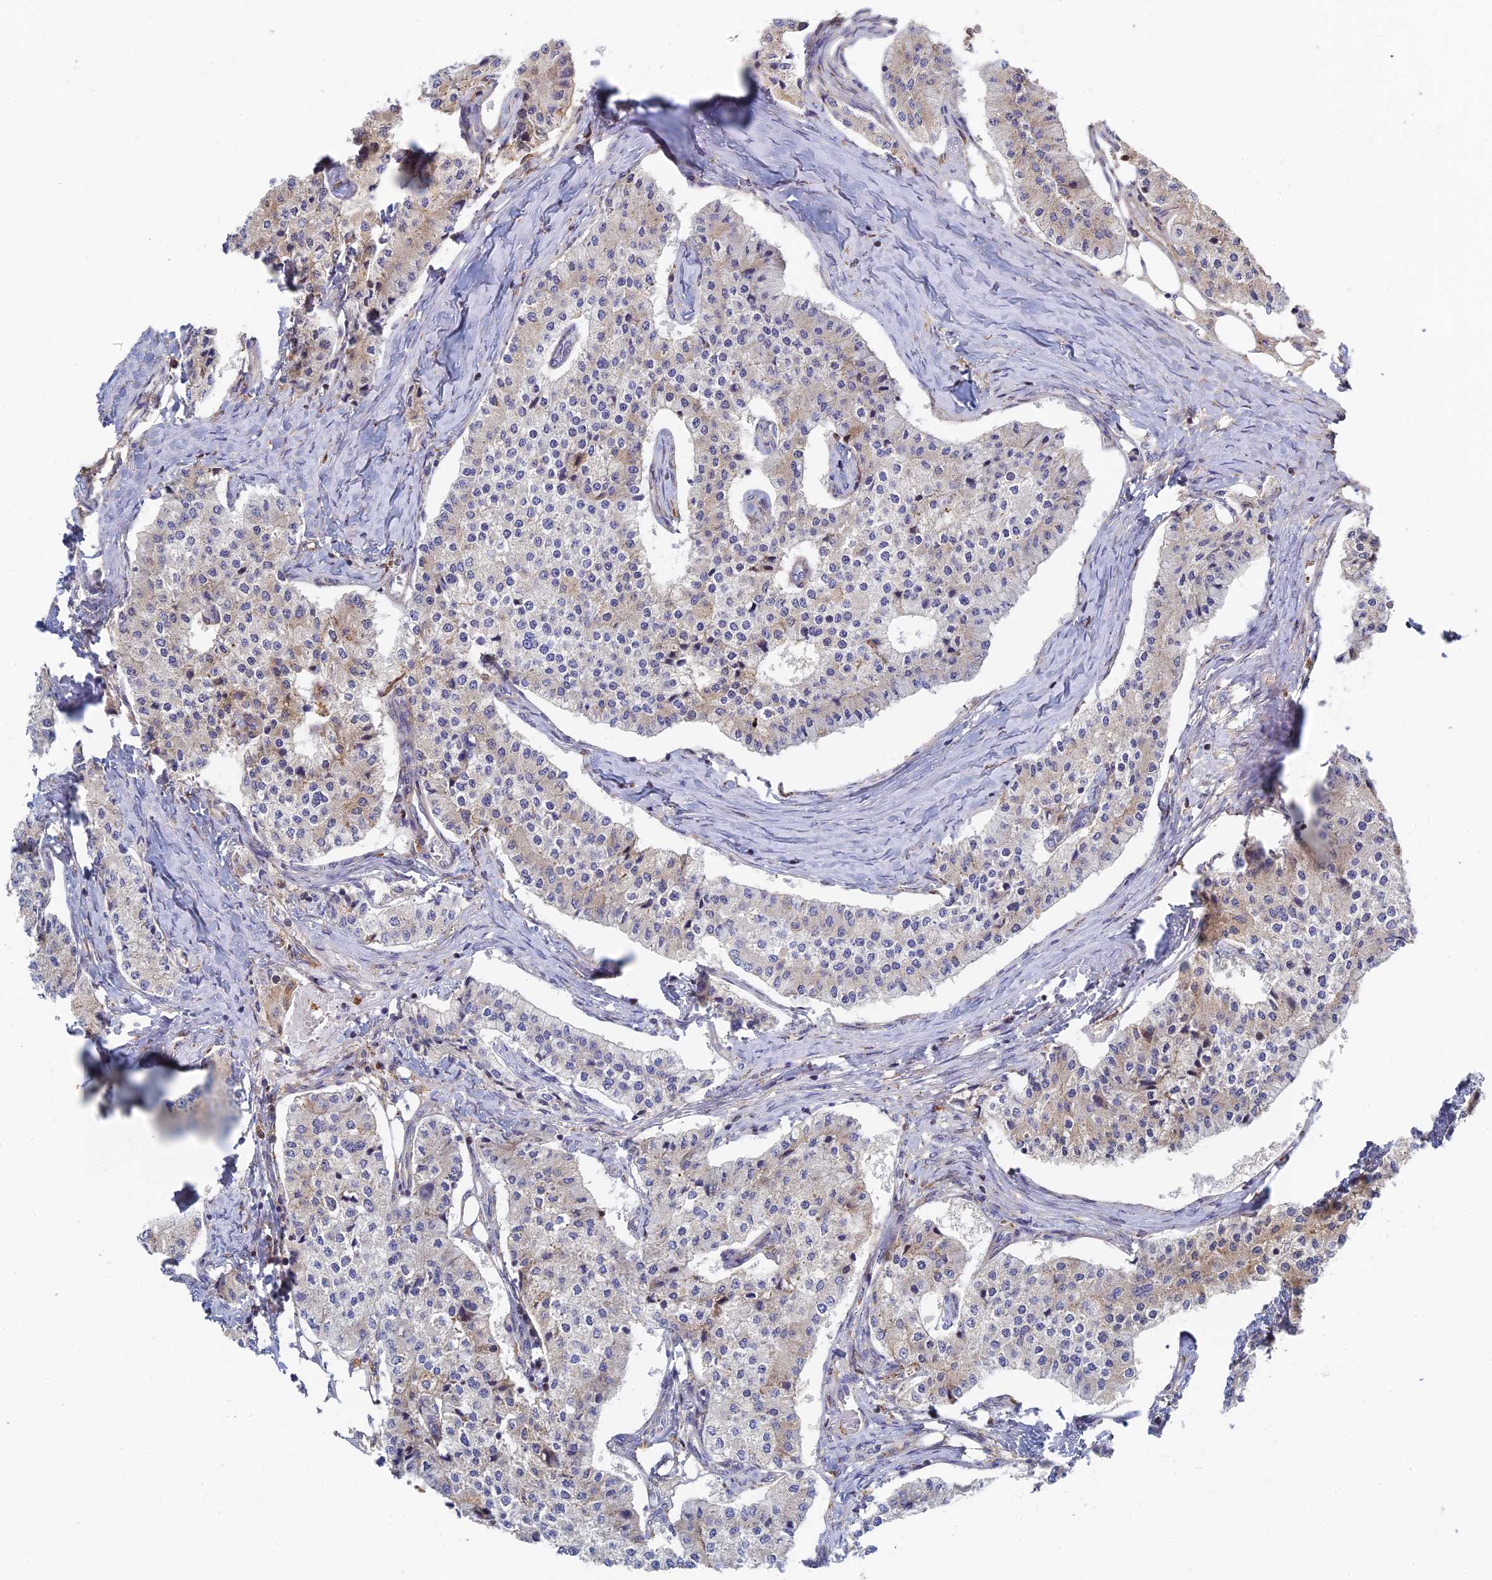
{"staining": {"intensity": "negative", "quantity": "none", "location": "none"}, "tissue": "carcinoid", "cell_type": "Tumor cells", "image_type": "cancer", "snomed": [{"axis": "morphology", "description": "Carcinoid, malignant, NOS"}, {"axis": "topography", "description": "Colon"}], "caption": "Carcinoid (malignant) was stained to show a protein in brown. There is no significant positivity in tumor cells.", "gene": "SPATA5L1", "patient": {"sex": "female", "age": 52}}